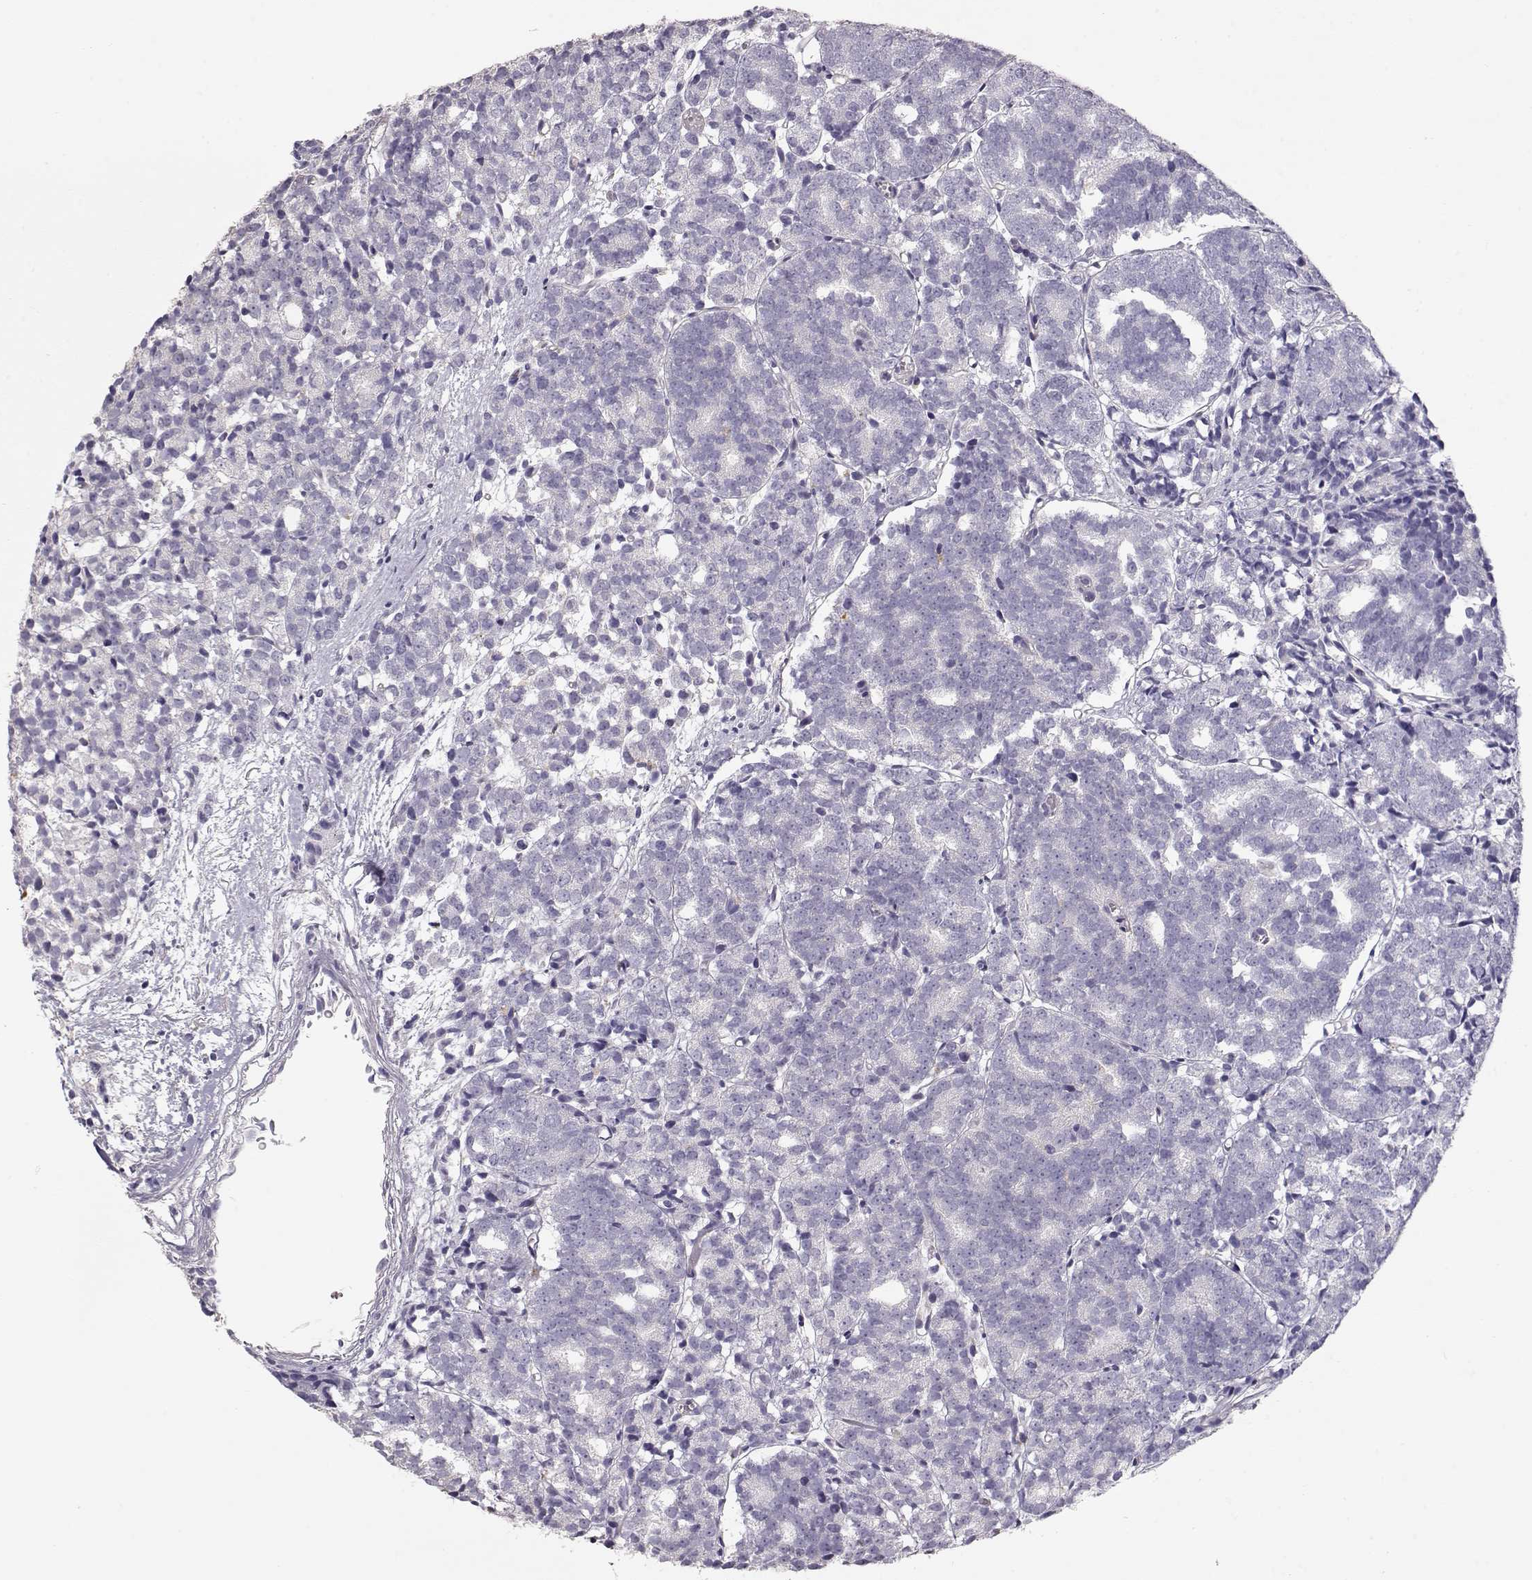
{"staining": {"intensity": "negative", "quantity": "none", "location": "none"}, "tissue": "prostate cancer", "cell_type": "Tumor cells", "image_type": "cancer", "snomed": [{"axis": "morphology", "description": "Adenocarcinoma, High grade"}, {"axis": "topography", "description": "Prostate"}], "caption": "Tumor cells are negative for protein expression in human high-grade adenocarcinoma (prostate).", "gene": "SLC18A1", "patient": {"sex": "male", "age": 53}}